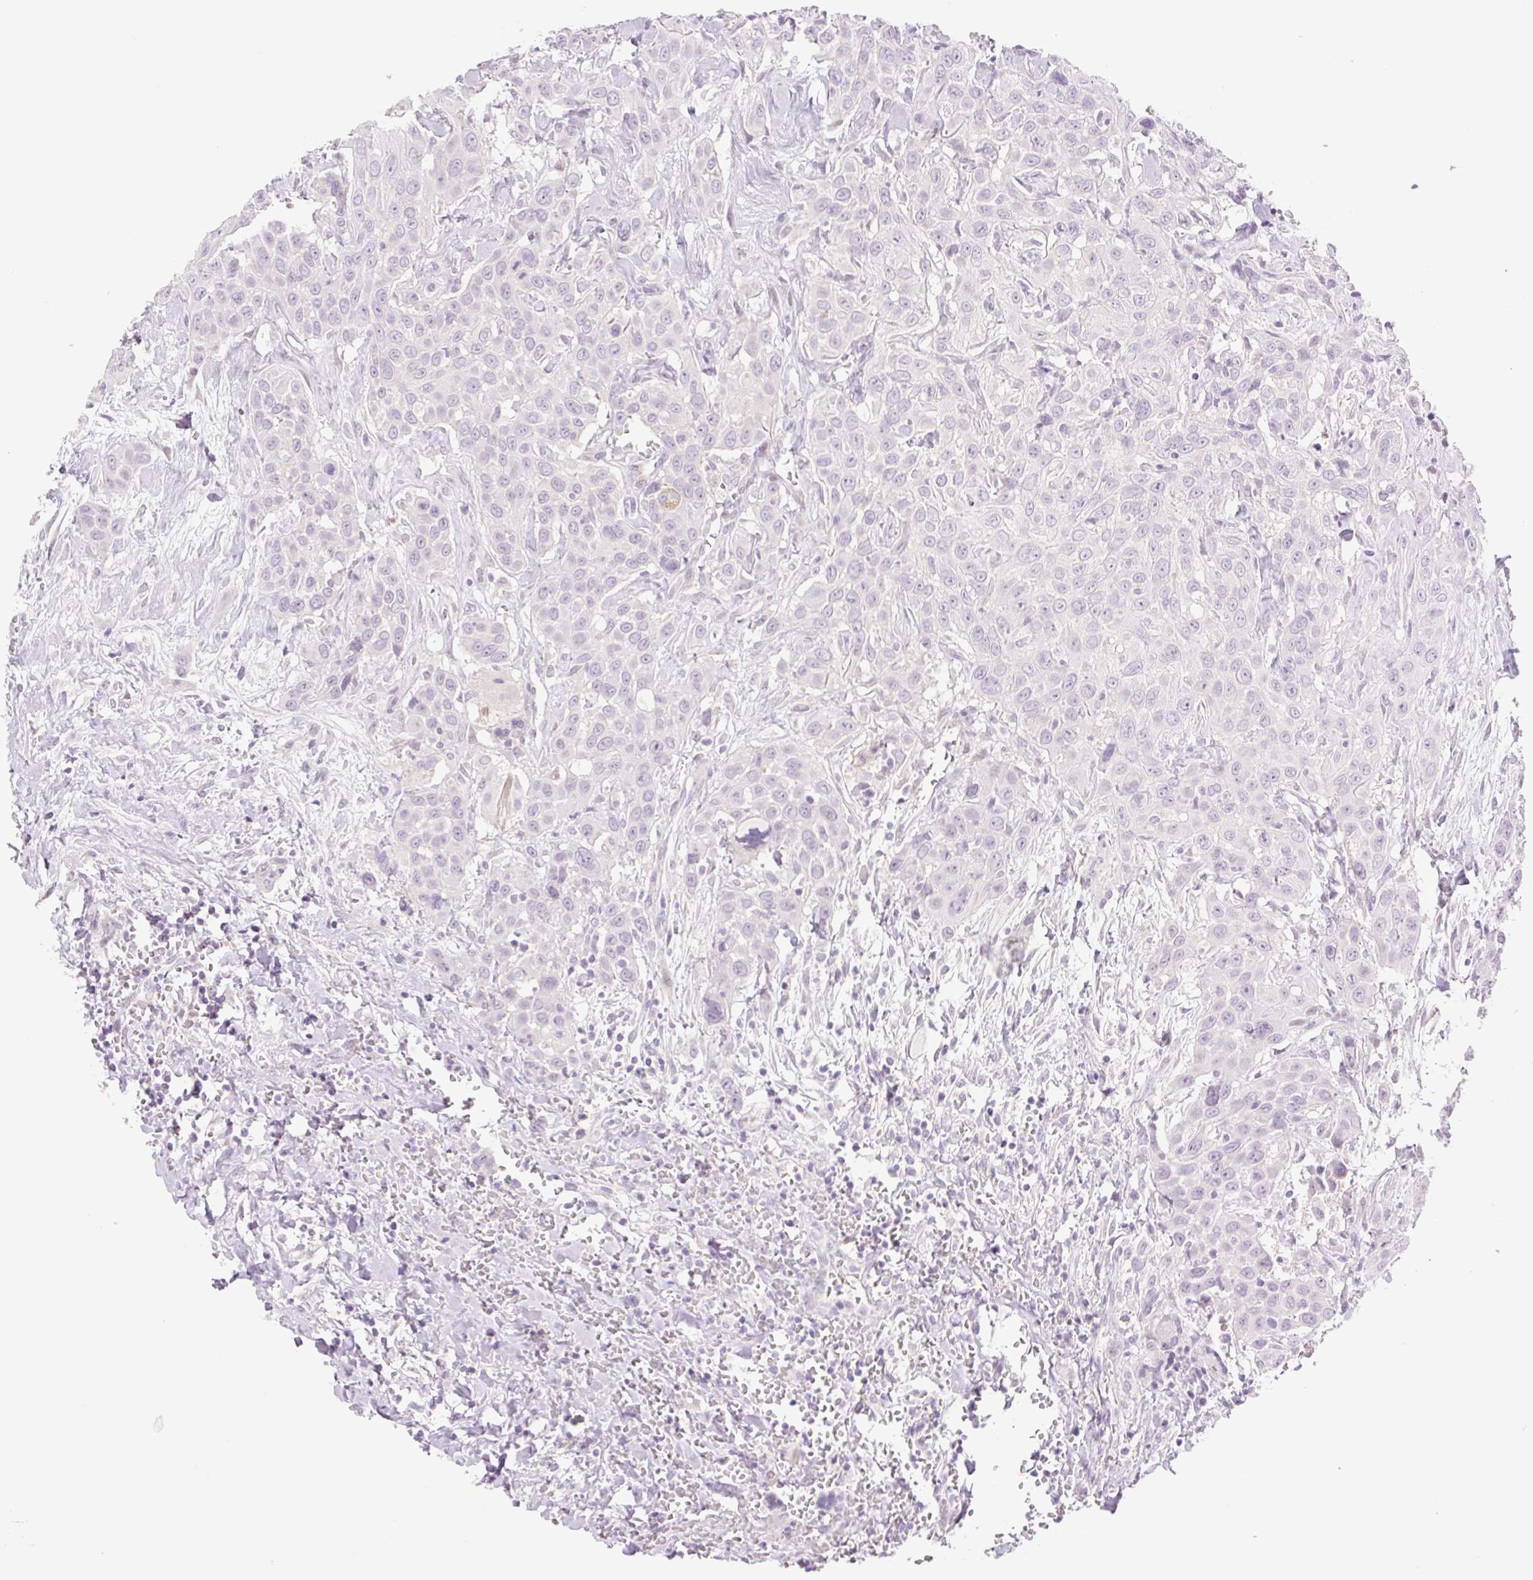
{"staining": {"intensity": "negative", "quantity": "none", "location": "none"}, "tissue": "head and neck cancer", "cell_type": "Tumor cells", "image_type": "cancer", "snomed": [{"axis": "morphology", "description": "Squamous cell carcinoma, NOS"}, {"axis": "topography", "description": "Head-Neck"}], "caption": "Human head and neck squamous cell carcinoma stained for a protein using immunohistochemistry exhibits no expression in tumor cells.", "gene": "TBX15", "patient": {"sex": "male", "age": 81}}